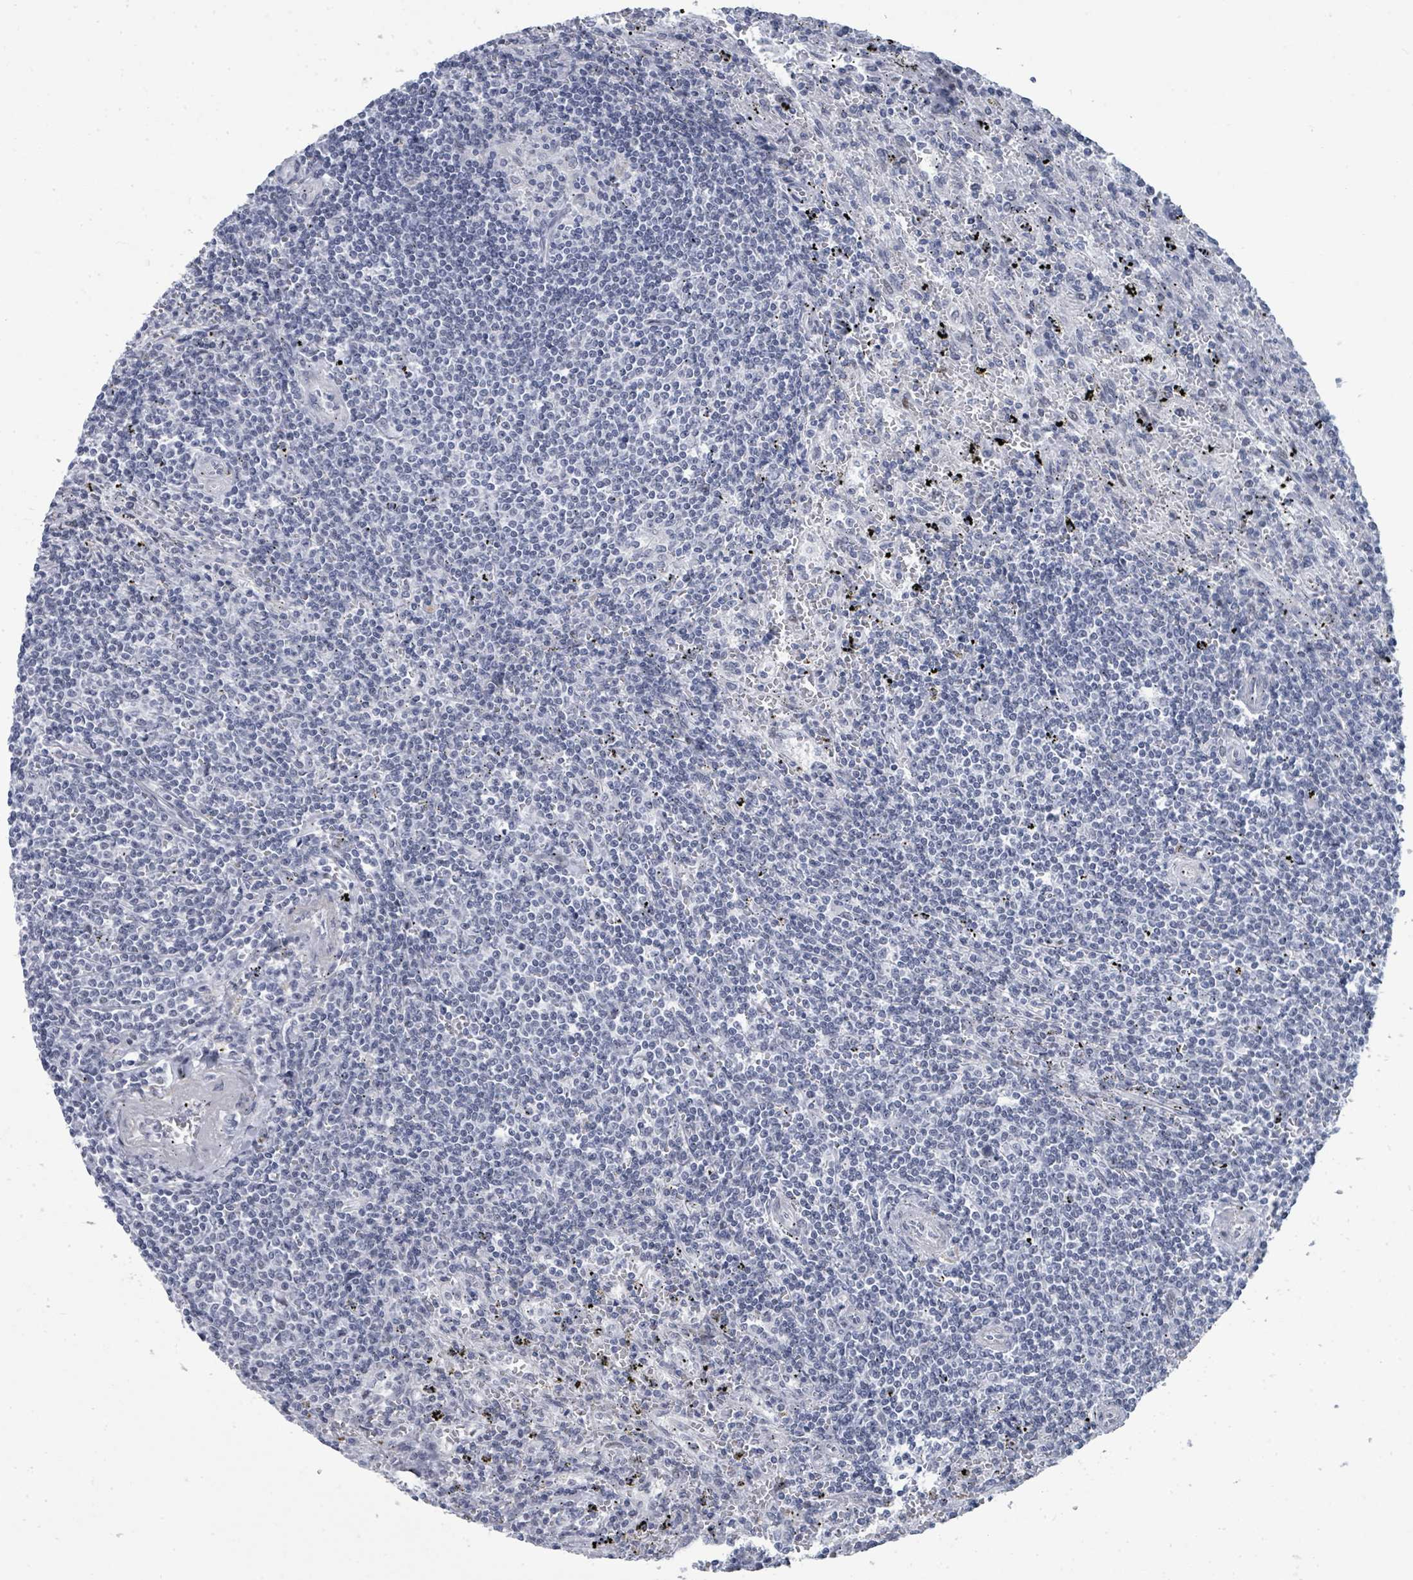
{"staining": {"intensity": "negative", "quantity": "none", "location": "none"}, "tissue": "lymphoma", "cell_type": "Tumor cells", "image_type": "cancer", "snomed": [{"axis": "morphology", "description": "Malignant lymphoma, non-Hodgkin's type, Low grade"}, {"axis": "topography", "description": "Spleen"}], "caption": "High magnification brightfield microscopy of malignant lymphoma, non-Hodgkin's type (low-grade) stained with DAB (3,3'-diaminobenzidine) (brown) and counterstained with hematoxylin (blue): tumor cells show no significant positivity. The staining was performed using DAB (3,3'-diaminobenzidine) to visualize the protein expression in brown, while the nuclei were stained in blue with hematoxylin (Magnification: 20x).", "gene": "CT45A5", "patient": {"sex": "male", "age": 76}}